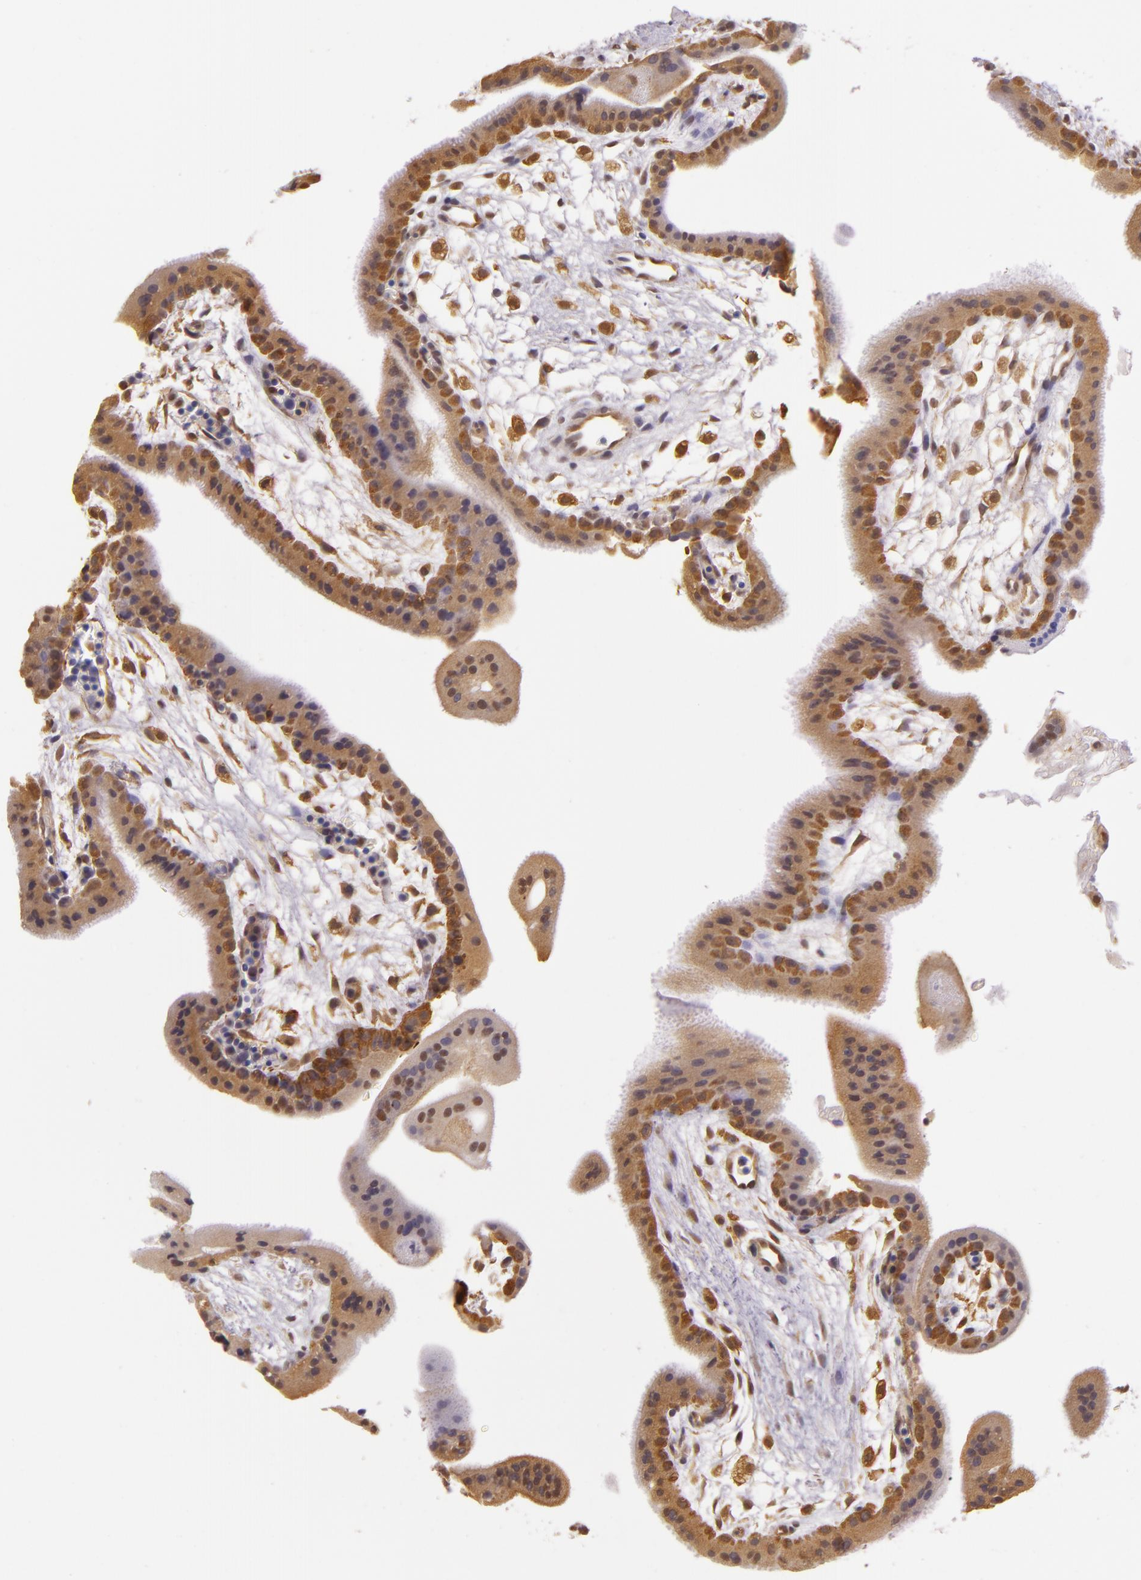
{"staining": {"intensity": "weak", "quantity": "25%-75%", "location": "cytoplasmic/membranous,nuclear"}, "tissue": "placenta", "cell_type": "Decidual cells", "image_type": "normal", "snomed": [{"axis": "morphology", "description": "Normal tissue, NOS"}, {"axis": "topography", "description": "Placenta"}], "caption": "IHC (DAB) staining of benign human placenta exhibits weak cytoplasmic/membranous,nuclear protein staining in approximately 25%-75% of decidual cells.", "gene": "HSPA8", "patient": {"sex": "female", "age": 35}}